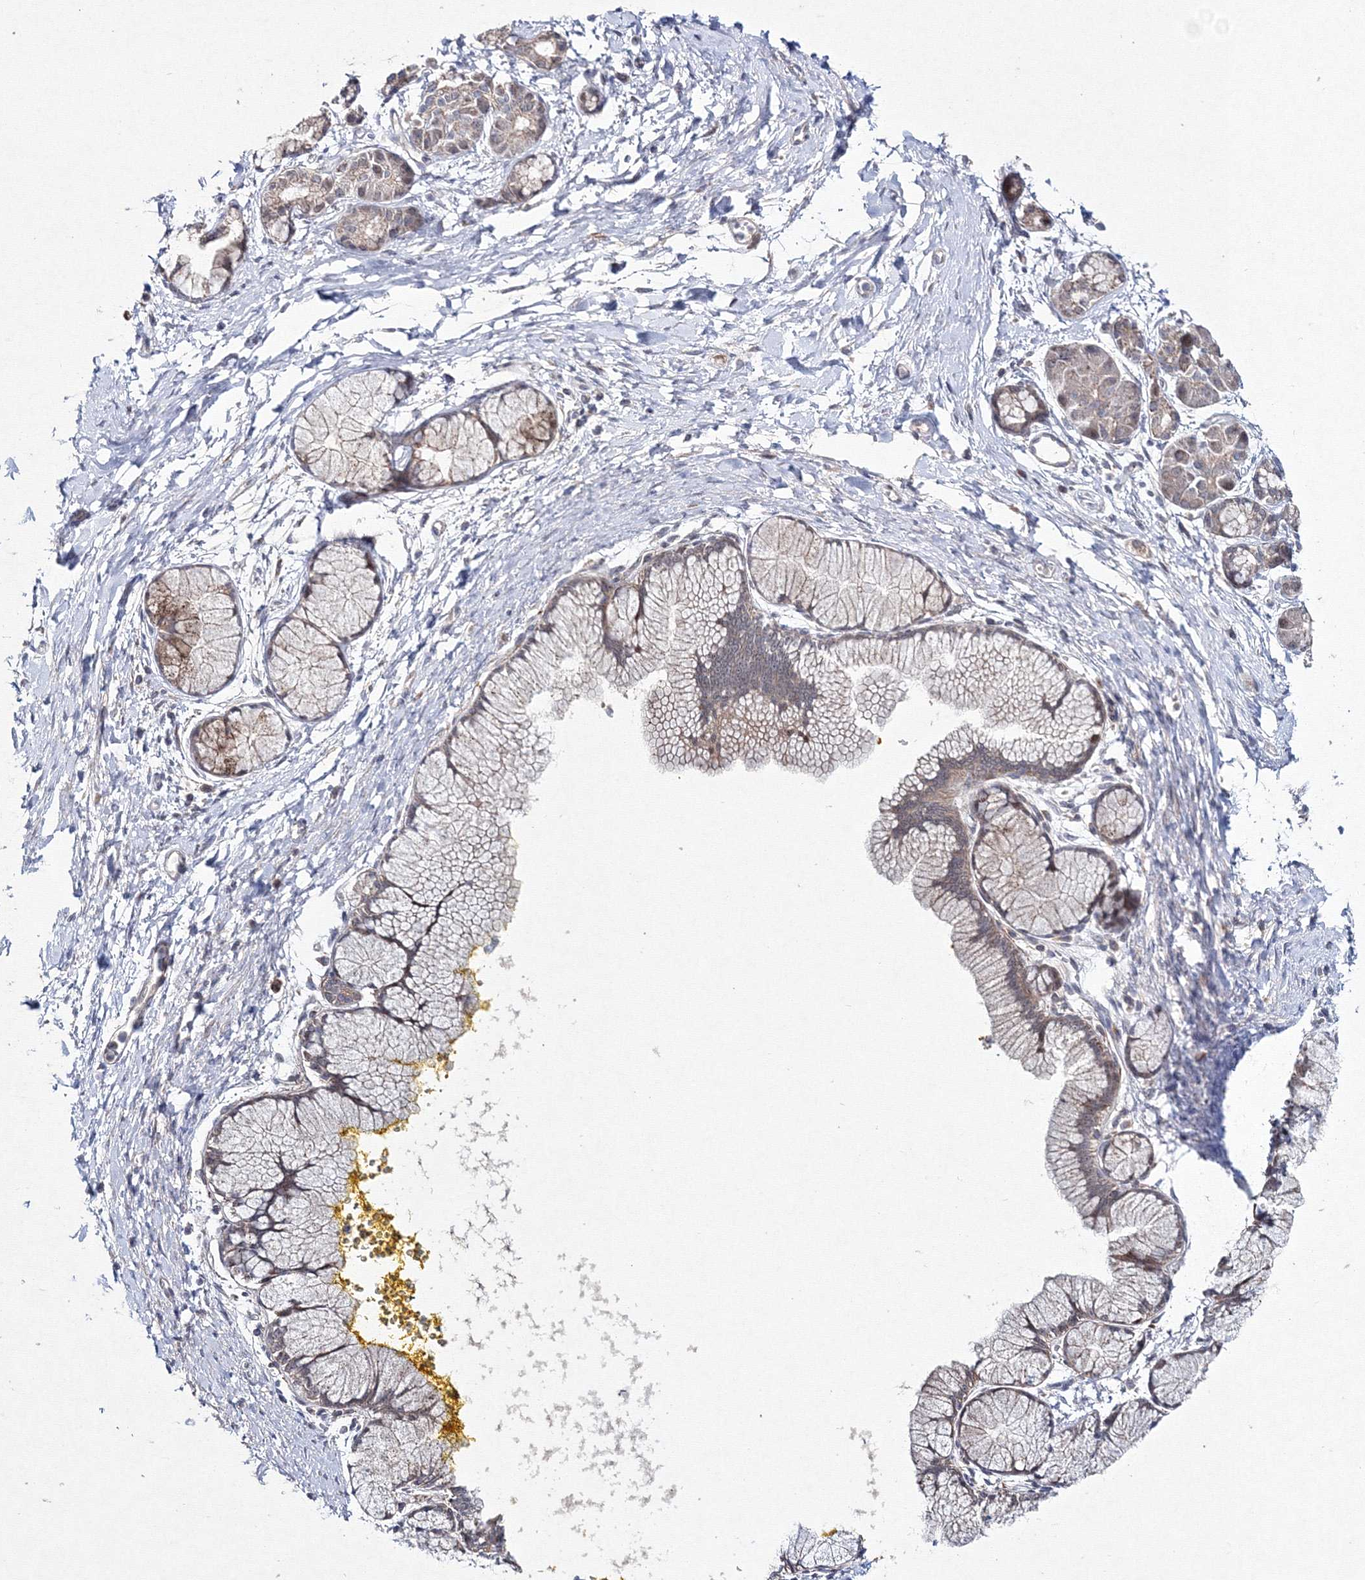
{"staining": {"intensity": "weak", "quantity": "<25%", "location": "cytoplasmic/membranous"}, "tissue": "pancreatic cancer", "cell_type": "Tumor cells", "image_type": "cancer", "snomed": [{"axis": "morphology", "description": "Adenocarcinoma, NOS"}, {"axis": "topography", "description": "Pancreas"}], "caption": "Immunohistochemistry histopathology image of adenocarcinoma (pancreatic) stained for a protein (brown), which demonstrates no staining in tumor cells.", "gene": "PPP2R2B", "patient": {"sex": "male", "age": 58}}